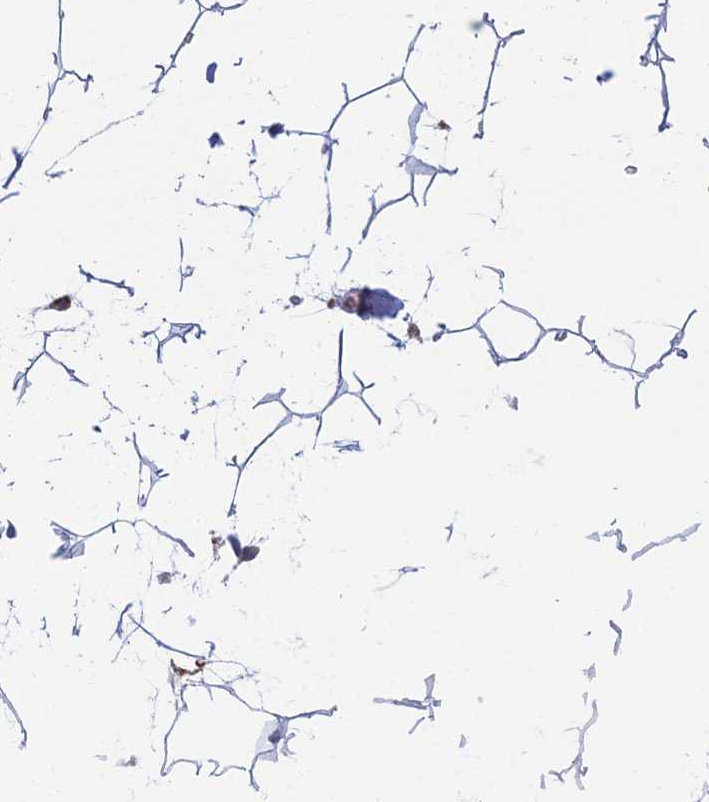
{"staining": {"intensity": "negative", "quantity": "none", "location": "none"}, "tissue": "adipose tissue", "cell_type": "Adipocytes", "image_type": "normal", "snomed": [{"axis": "morphology", "description": "Normal tissue, NOS"}, {"axis": "topography", "description": "Gallbladder"}, {"axis": "topography", "description": "Peripheral nerve tissue"}], "caption": "High magnification brightfield microscopy of unremarkable adipose tissue stained with DAB (3,3'-diaminobenzidine) (brown) and counterstained with hematoxylin (blue): adipocytes show no significant staining.", "gene": "FERD3L", "patient": {"sex": "male", "age": 38}}